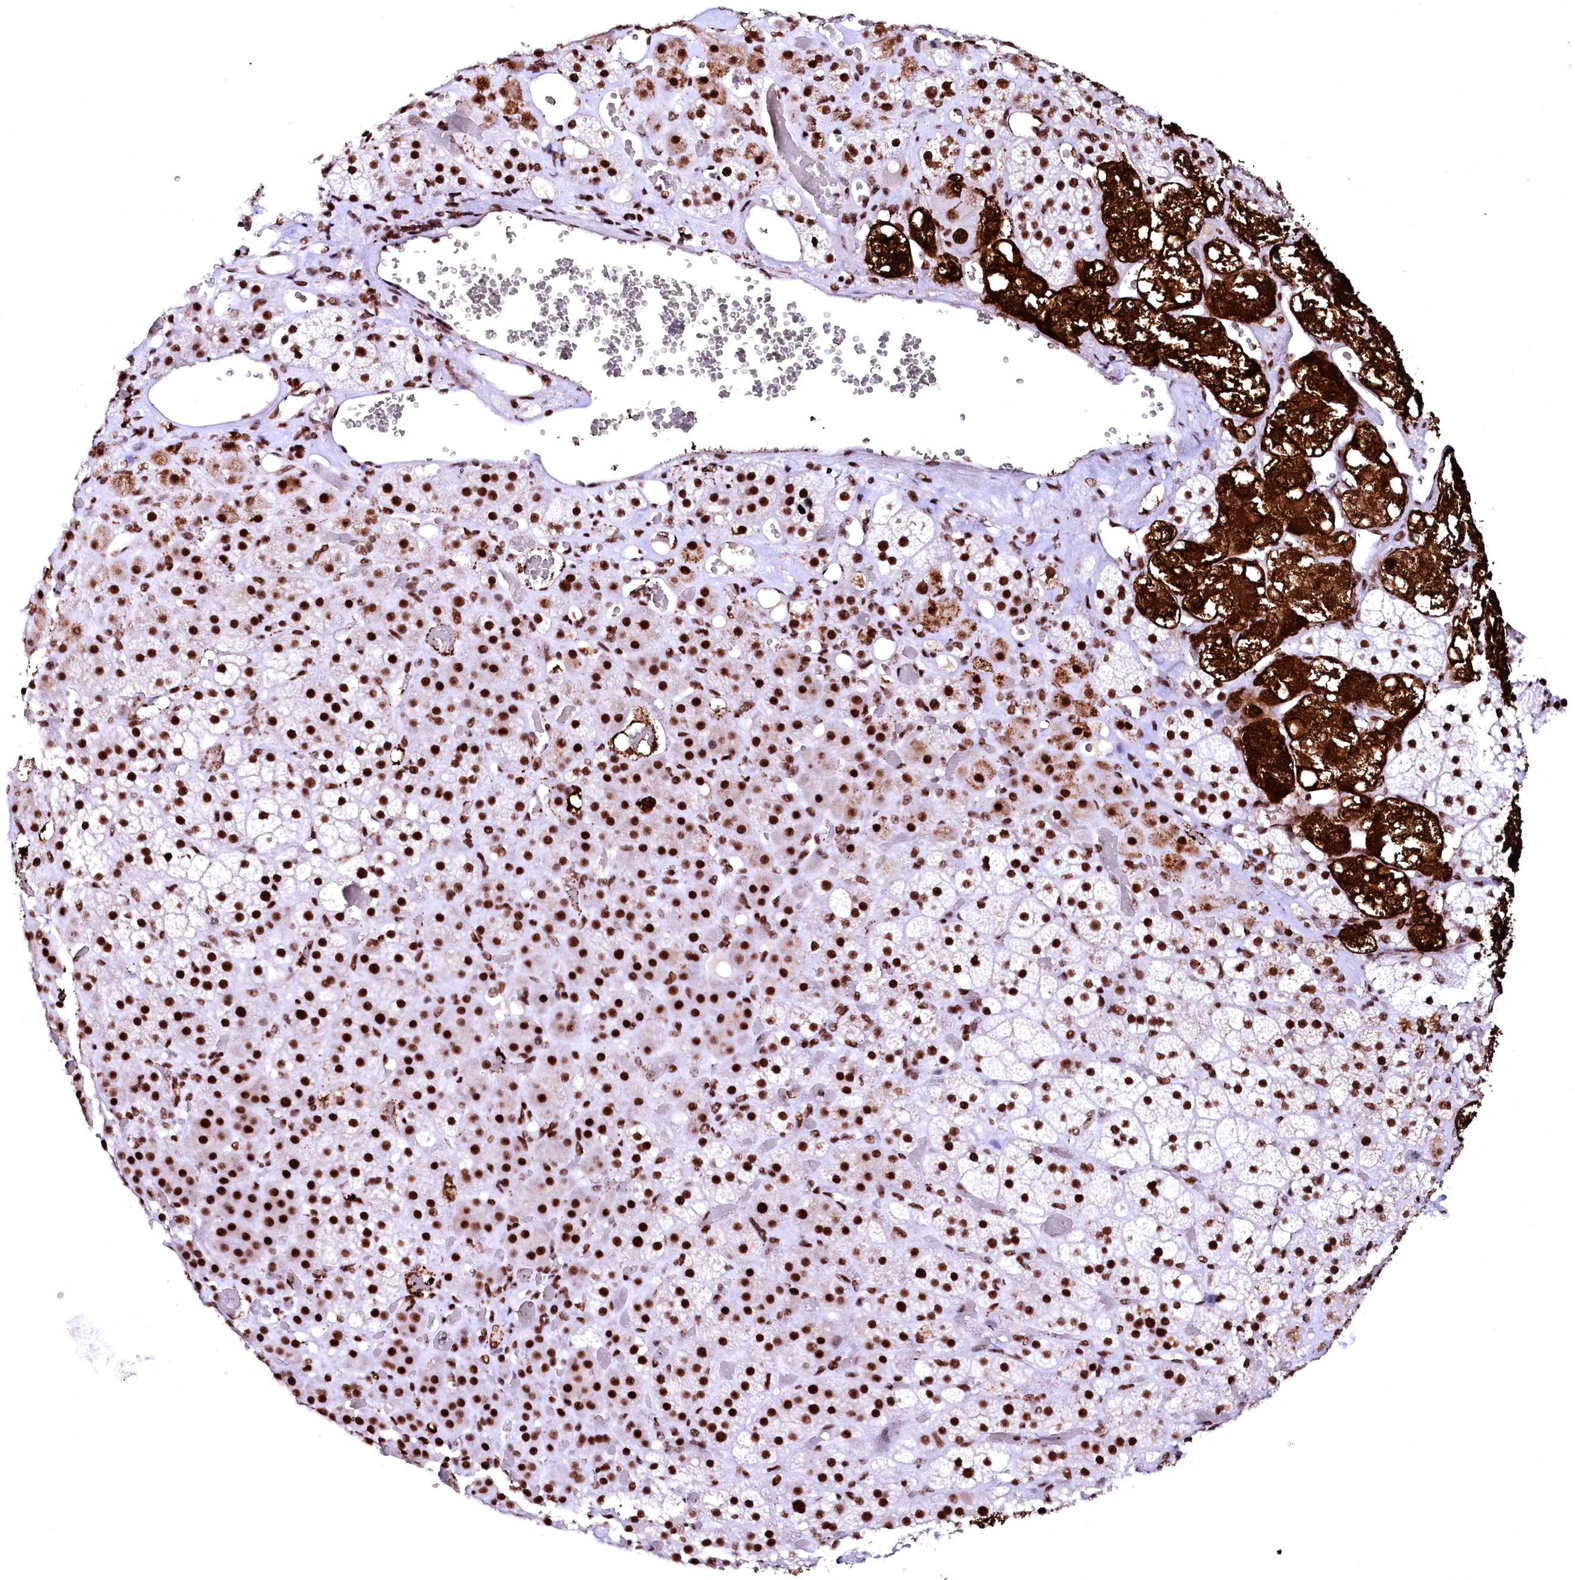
{"staining": {"intensity": "strong", "quantity": ">75%", "location": "cytoplasmic/membranous,nuclear"}, "tissue": "adrenal gland", "cell_type": "Glandular cells", "image_type": "normal", "snomed": [{"axis": "morphology", "description": "Normal tissue, NOS"}, {"axis": "topography", "description": "Adrenal gland"}], "caption": "Human adrenal gland stained for a protein (brown) displays strong cytoplasmic/membranous,nuclear positive staining in about >75% of glandular cells.", "gene": "CPSF6", "patient": {"sex": "male", "age": 57}}